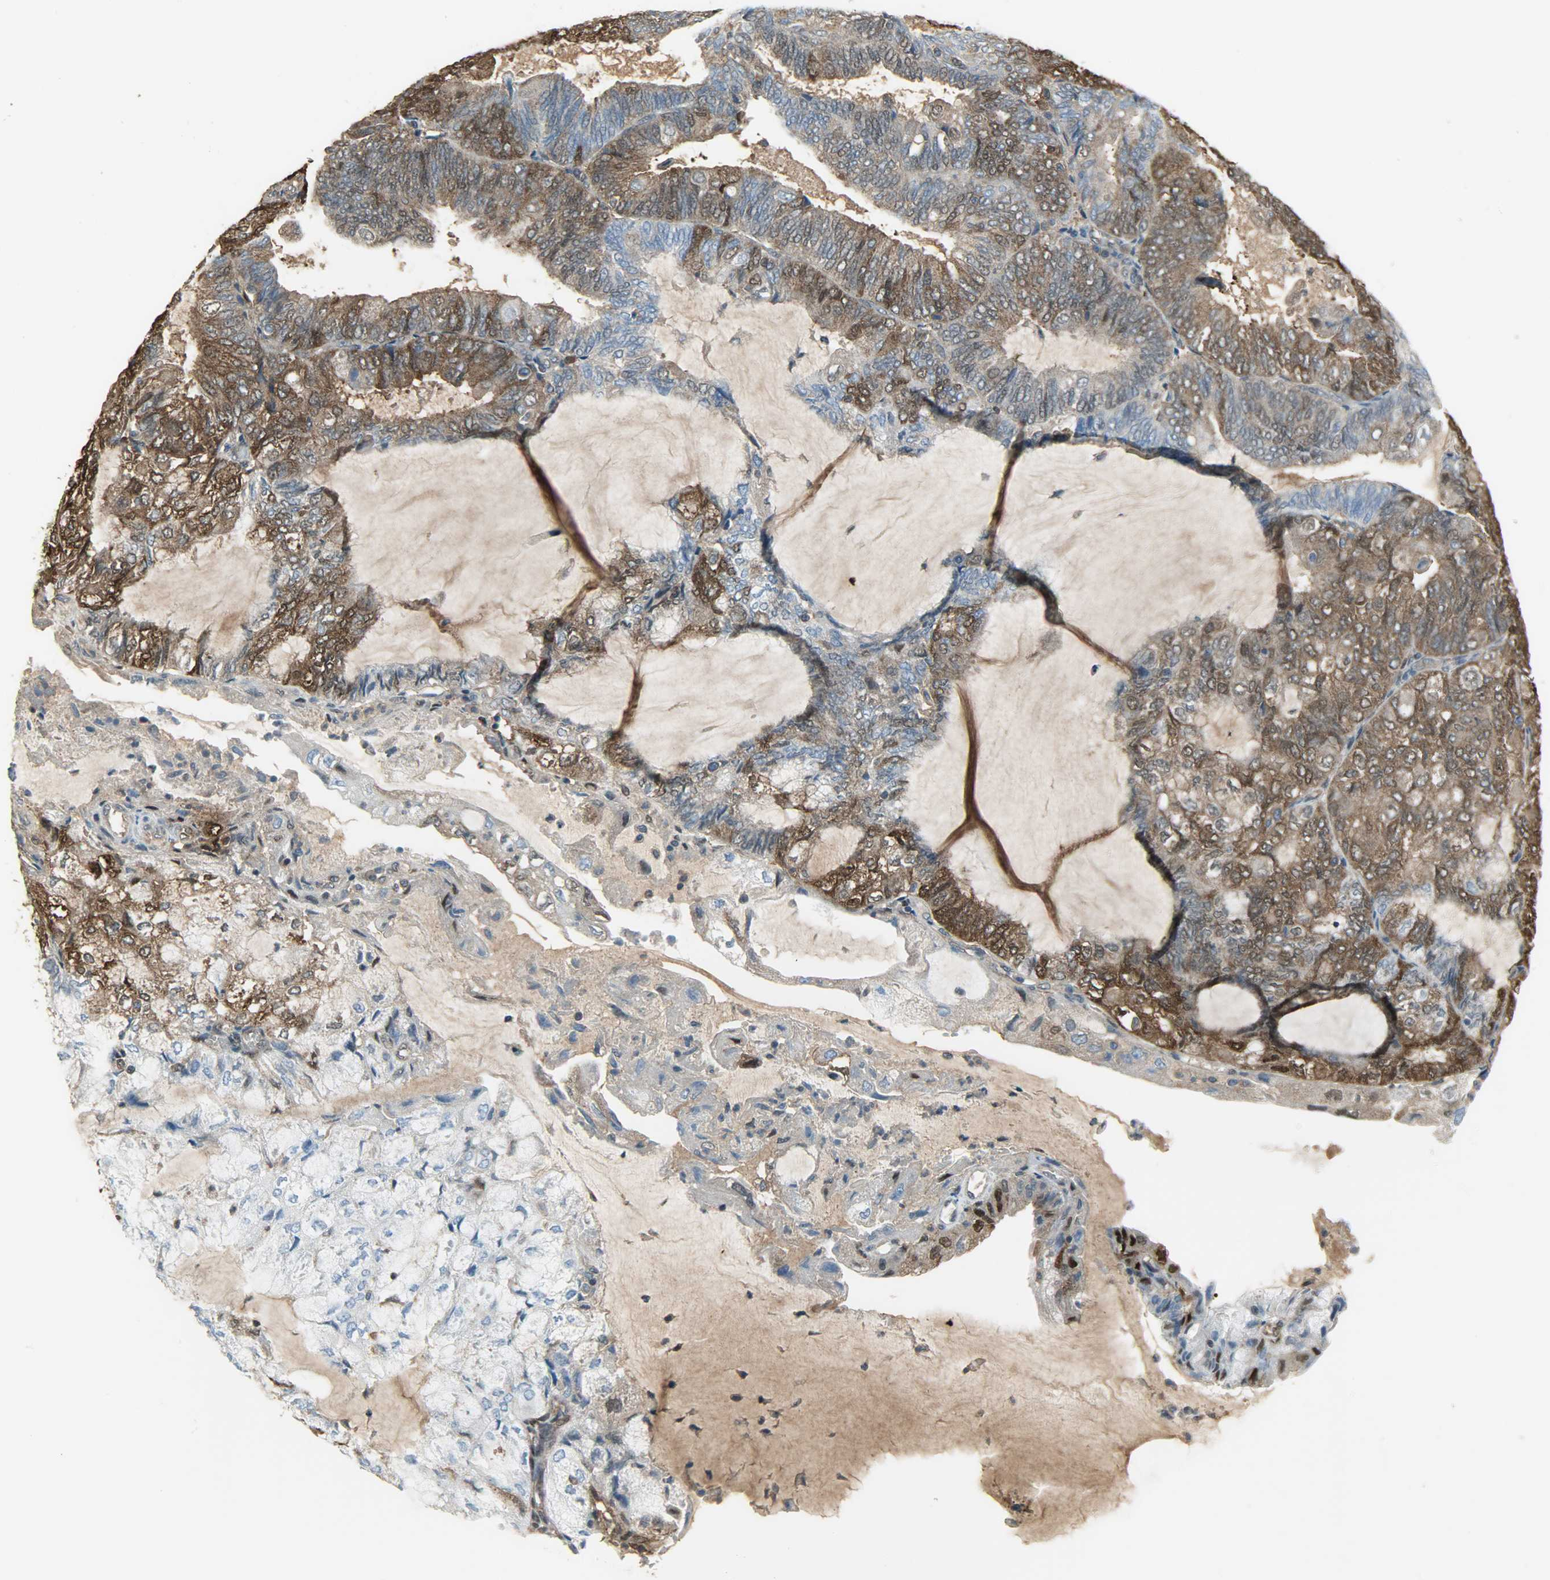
{"staining": {"intensity": "strong", "quantity": "25%-75%", "location": "cytoplasmic/membranous,nuclear"}, "tissue": "endometrial cancer", "cell_type": "Tumor cells", "image_type": "cancer", "snomed": [{"axis": "morphology", "description": "Adenocarcinoma, NOS"}, {"axis": "topography", "description": "Endometrium"}], "caption": "Endometrial cancer (adenocarcinoma) was stained to show a protein in brown. There is high levels of strong cytoplasmic/membranous and nuclear staining in approximately 25%-75% of tumor cells.", "gene": "LDHB", "patient": {"sex": "female", "age": 81}}